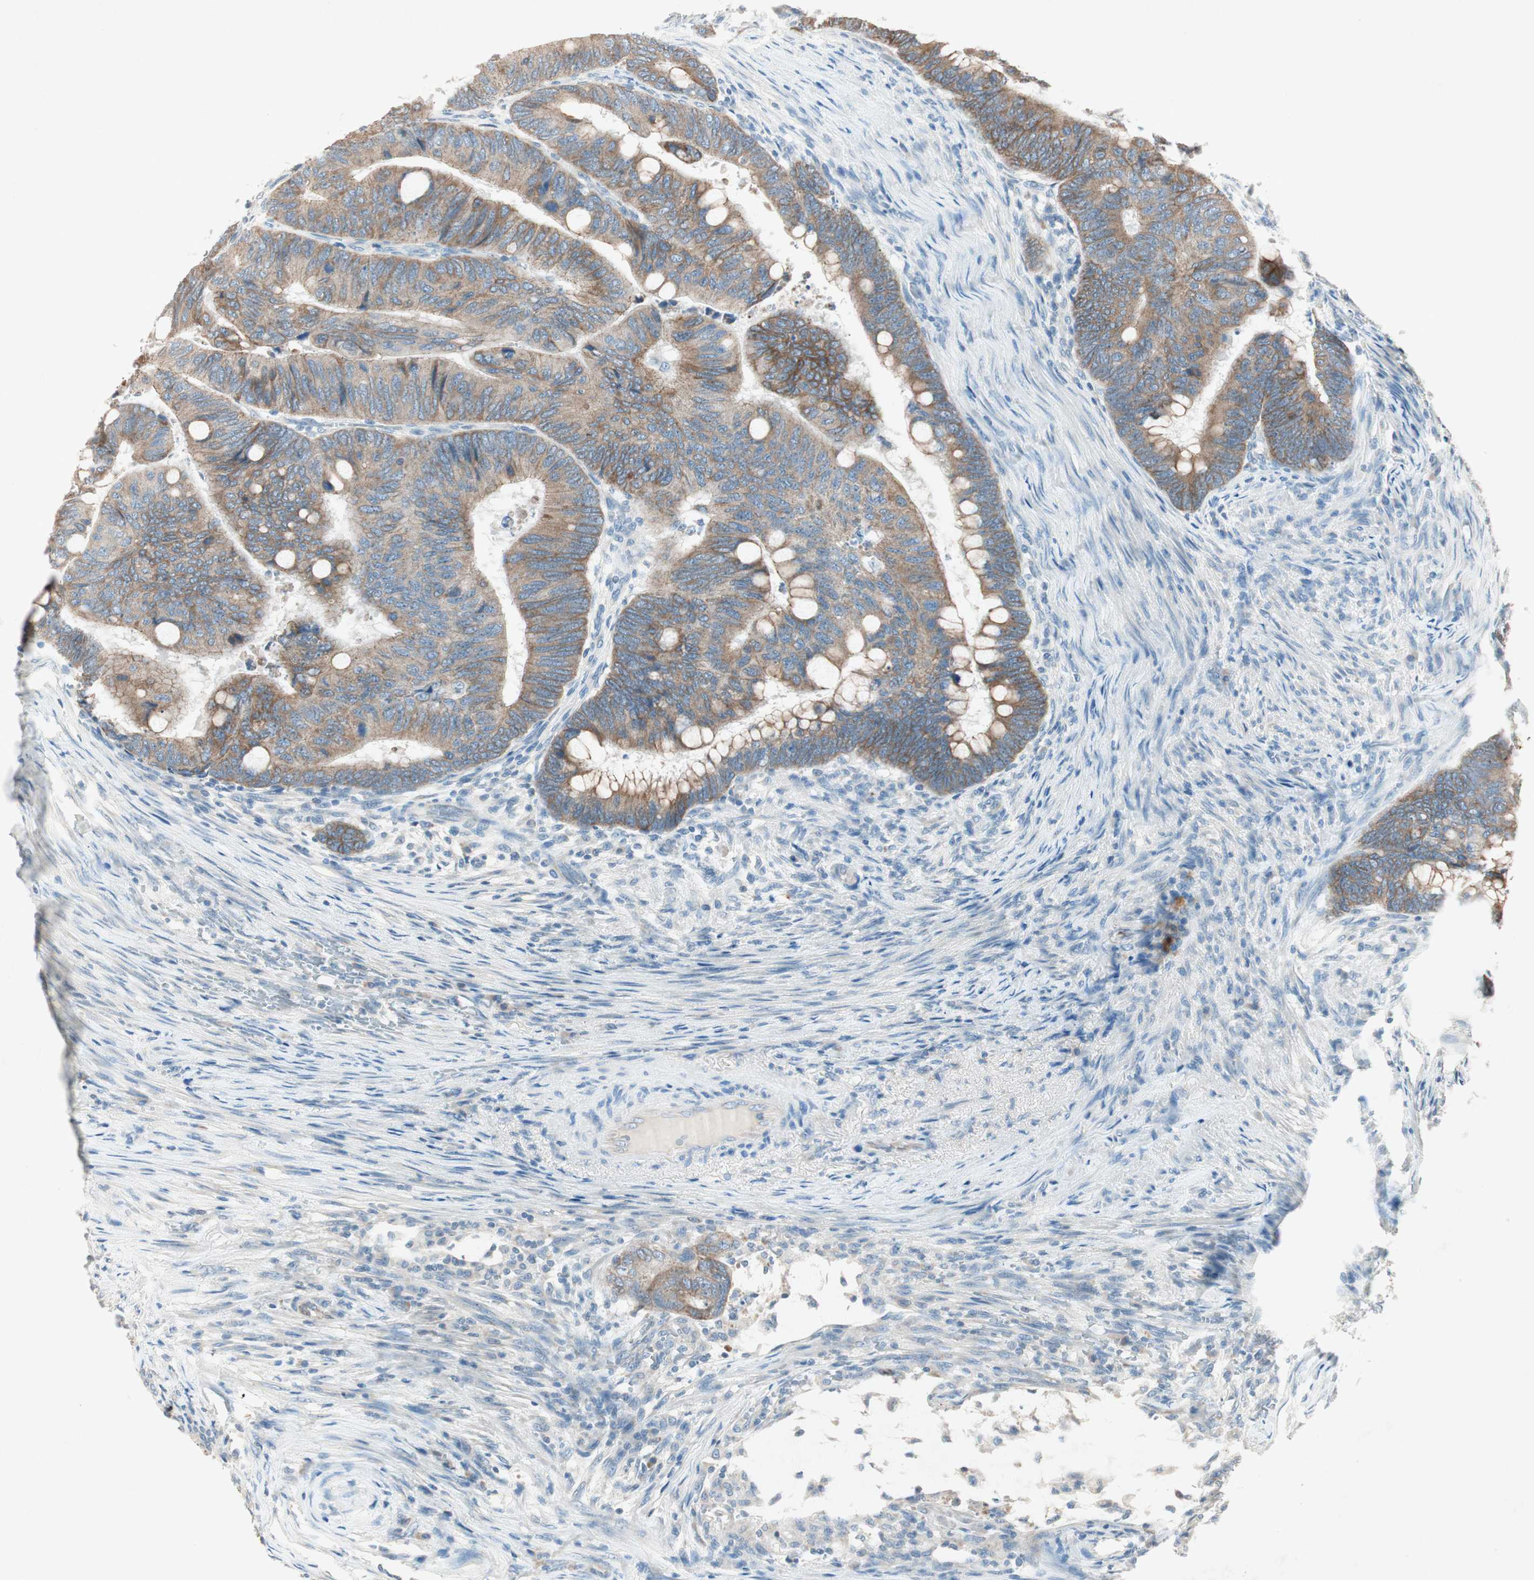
{"staining": {"intensity": "moderate", "quantity": ">75%", "location": "cytoplasmic/membranous"}, "tissue": "colorectal cancer", "cell_type": "Tumor cells", "image_type": "cancer", "snomed": [{"axis": "morphology", "description": "Normal tissue, NOS"}, {"axis": "morphology", "description": "Adenocarcinoma, NOS"}, {"axis": "topography", "description": "Rectum"}, {"axis": "topography", "description": "Peripheral nerve tissue"}], "caption": "IHC (DAB (3,3'-diaminobenzidine)) staining of human colorectal cancer (adenocarcinoma) shows moderate cytoplasmic/membranous protein staining in approximately >75% of tumor cells. (Stains: DAB in brown, nuclei in blue, Microscopy: brightfield microscopy at high magnification).", "gene": "NKAIN1", "patient": {"sex": "male", "age": 92}}